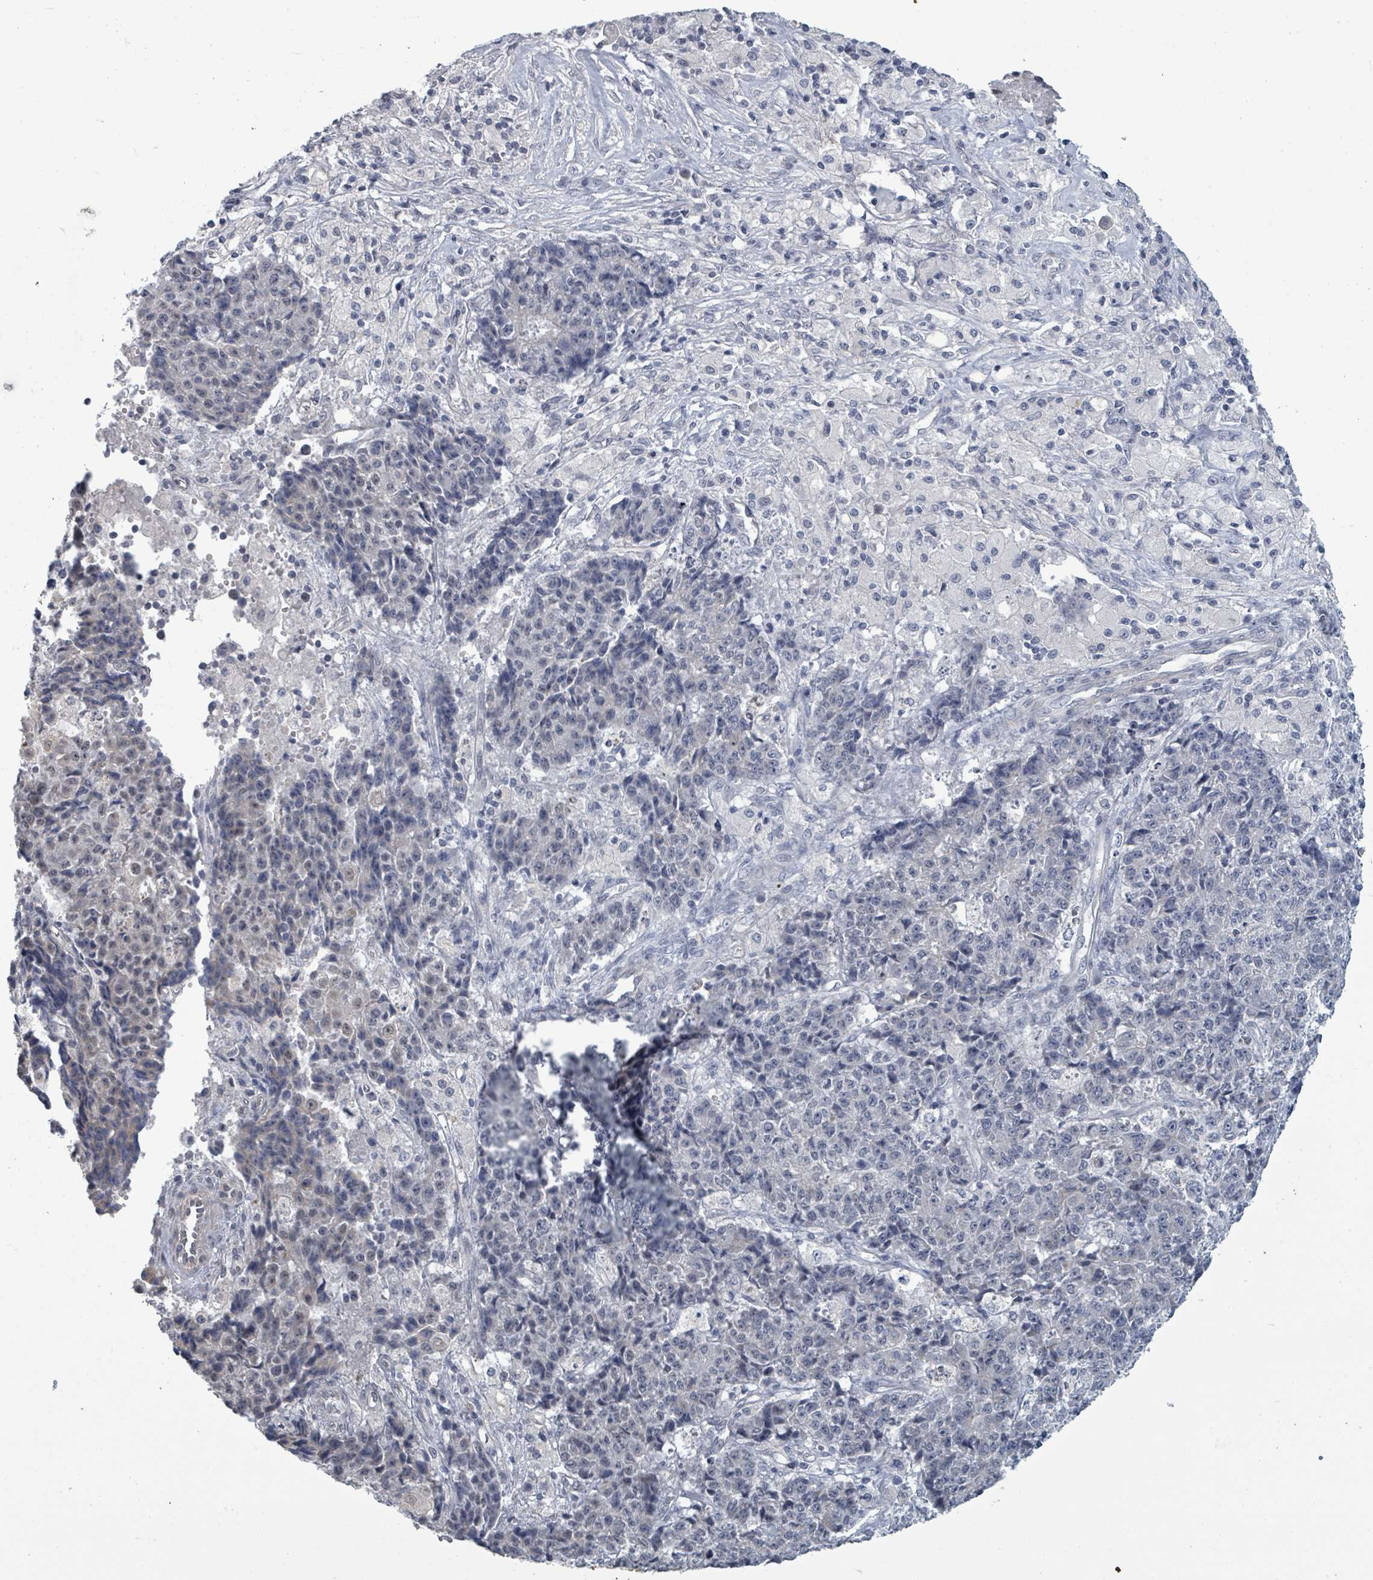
{"staining": {"intensity": "negative", "quantity": "none", "location": "none"}, "tissue": "ovarian cancer", "cell_type": "Tumor cells", "image_type": "cancer", "snomed": [{"axis": "morphology", "description": "Carcinoma, endometroid"}, {"axis": "topography", "description": "Ovary"}], "caption": "Tumor cells are negative for brown protein staining in ovarian cancer (endometroid carcinoma). (DAB immunohistochemistry with hematoxylin counter stain).", "gene": "ASB12", "patient": {"sex": "female", "age": 42}}